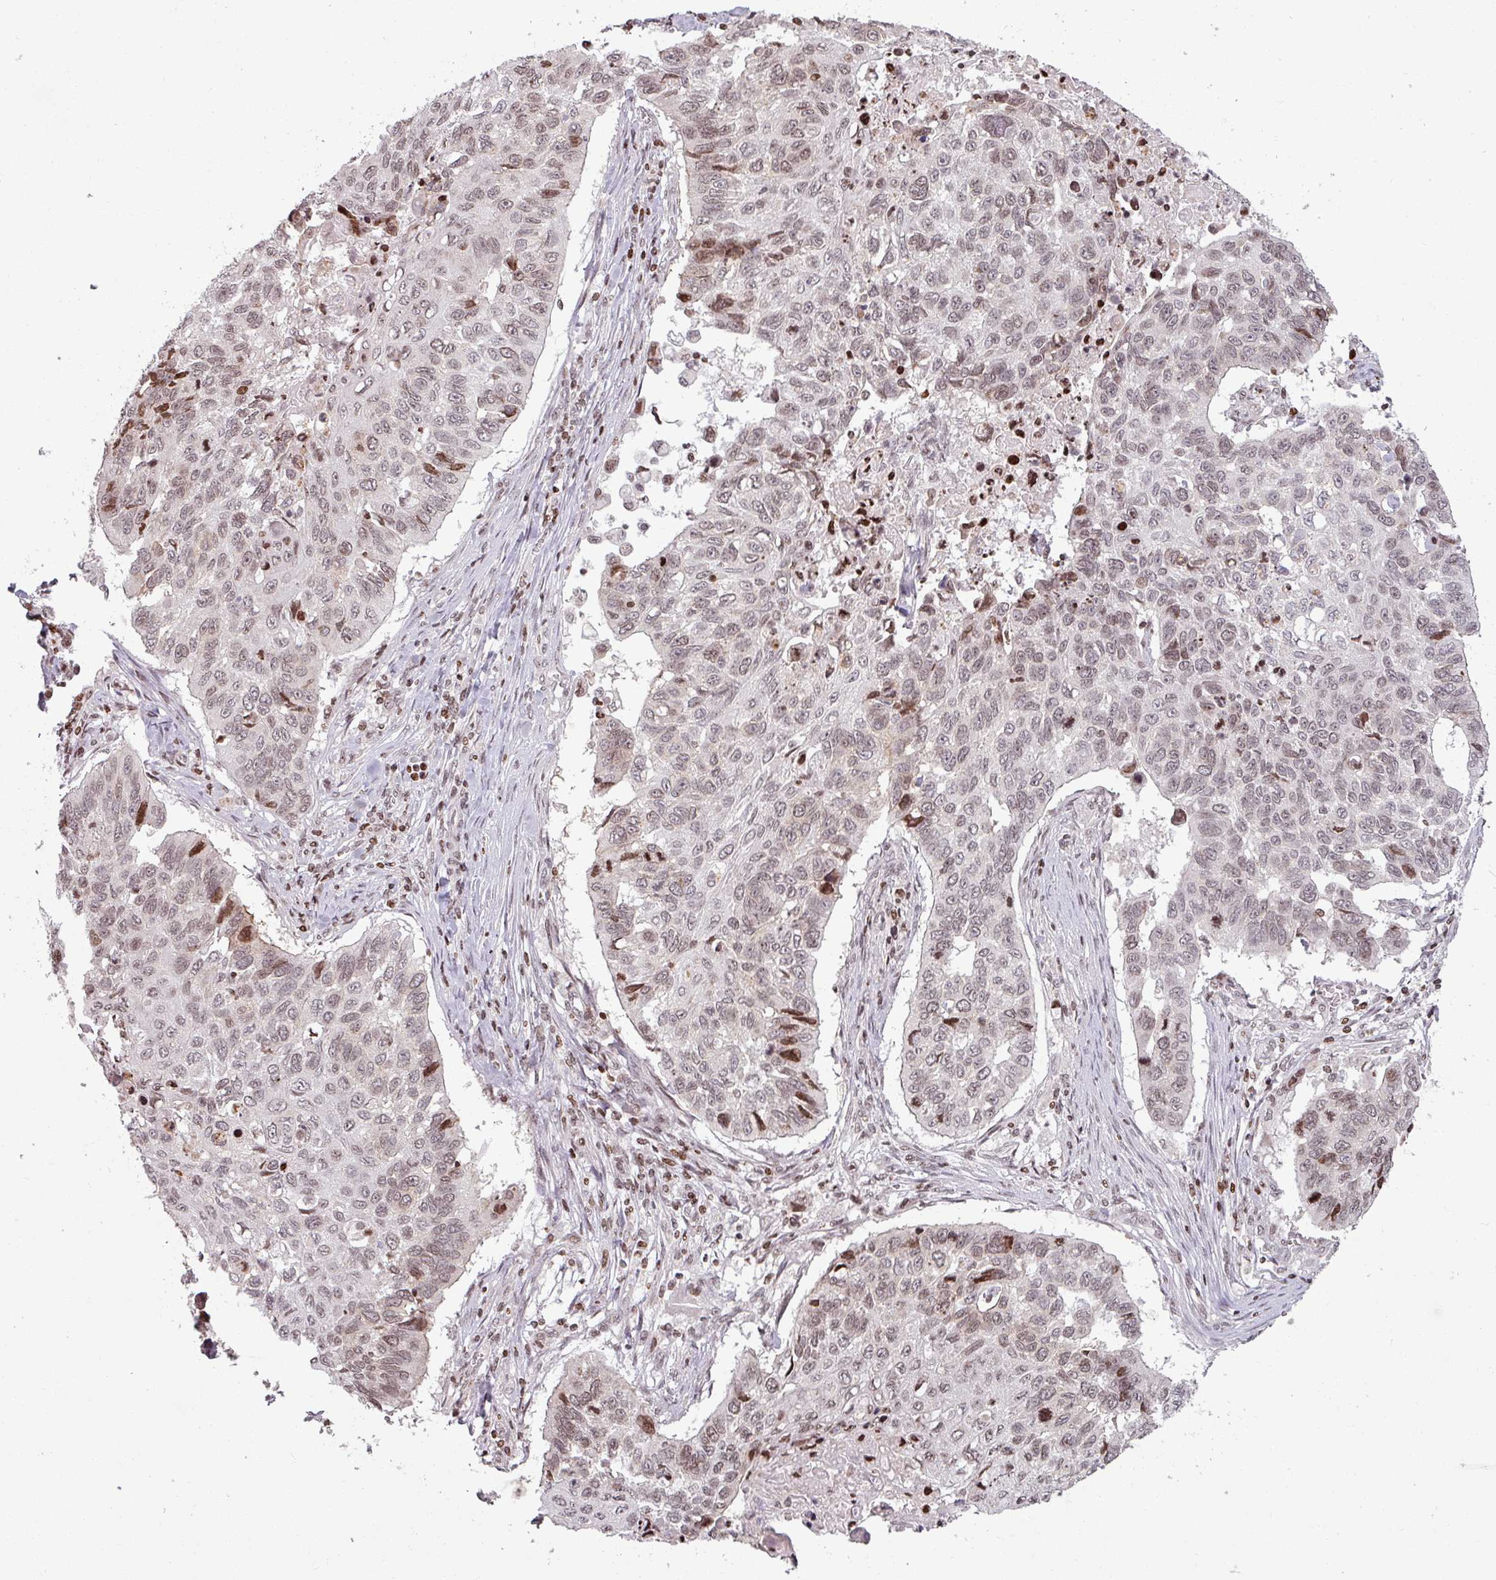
{"staining": {"intensity": "weak", "quantity": ">75%", "location": "nuclear"}, "tissue": "lung cancer", "cell_type": "Tumor cells", "image_type": "cancer", "snomed": [{"axis": "morphology", "description": "Squamous cell carcinoma, NOS"}, {"axis": "topography", "description": "Lung"}], "caption": "An image of lung cancer (squamous cell carcinoma) stained for a protein exhibits weak nuclear brown staining in tumor cells.", "gene": "NCOR1", "patient": {"sex": "male", "age": 62}}